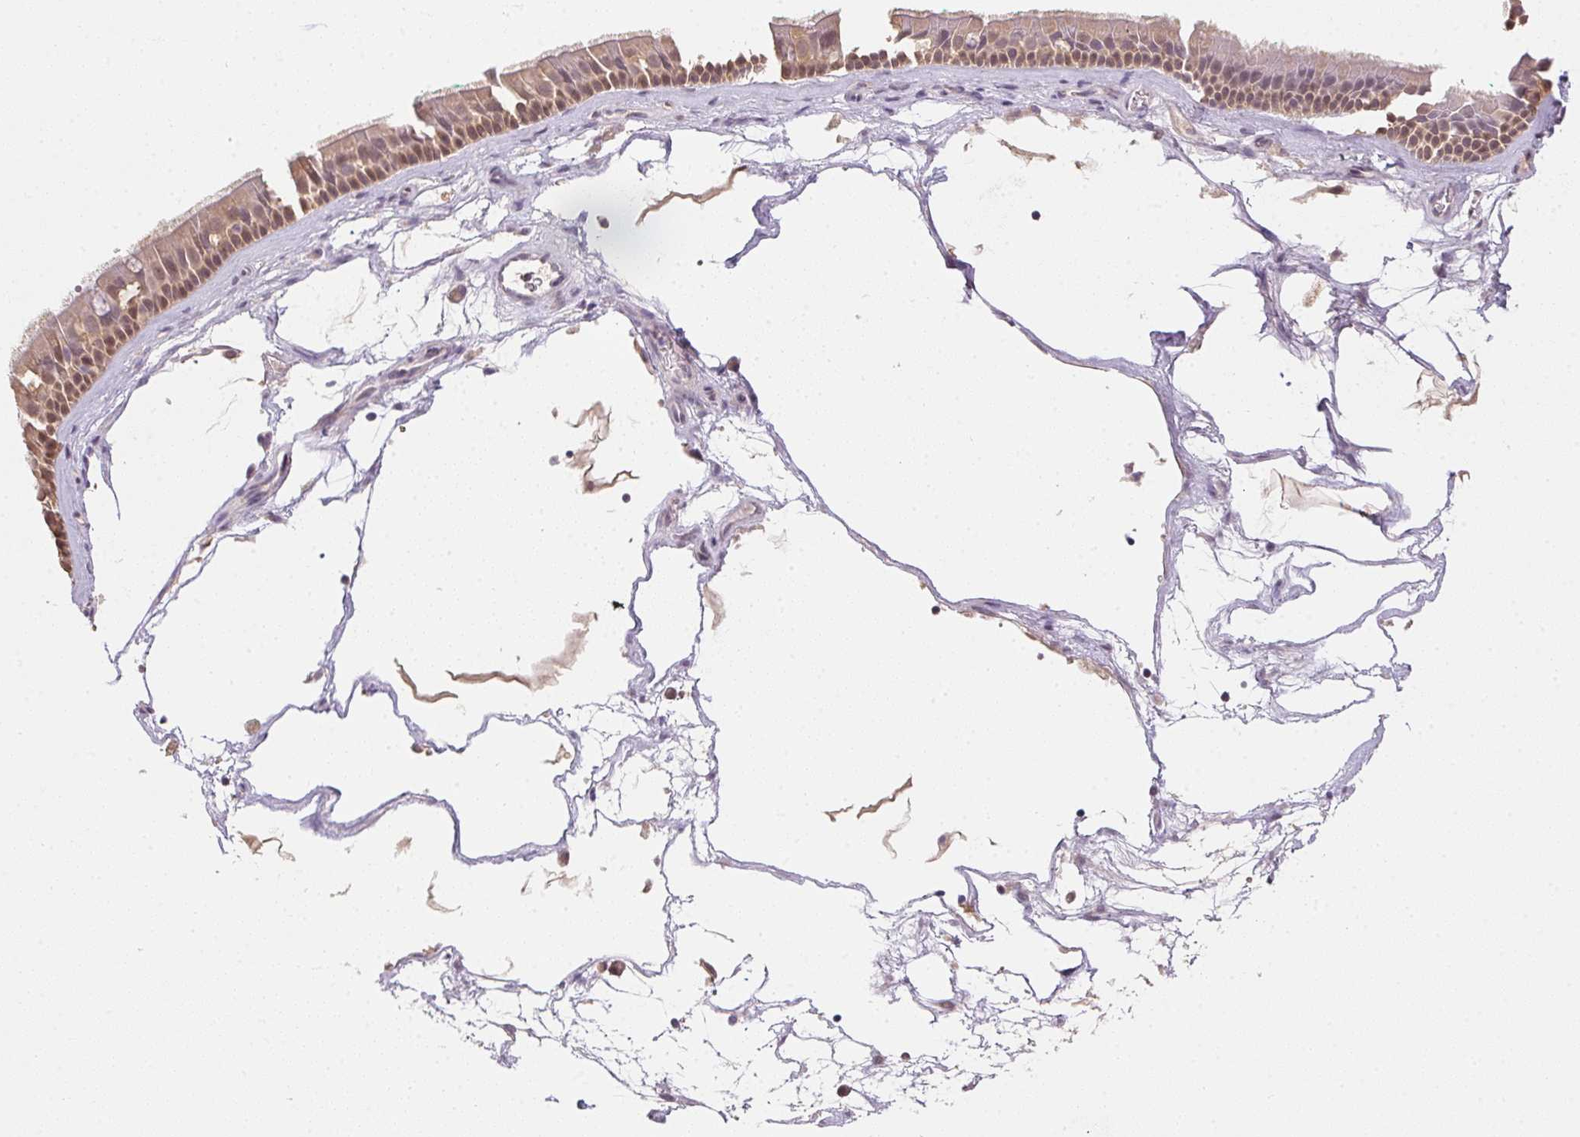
{"staining": {"intensity": "weak", "quantity": ">75%", "location": "cytoplasmic/membranous"}, "tissue": "nasopharynx", "cell_type": "Respiratory epithelial cells", "image_type": "normal", "snomed": [{"axis": "morphology", "description": "Normal tissue, NOS"}, {"axis": "topography", "description": "Nasopharynx"}], "caption": "Immunohistochemistry (IHC) image of normal nasopharynx: human nasopharynx stained using immunohistochemistry shows low levels of weak protein expression localized specifically in the cytoplasmic/membranous of respiratory epithelial cells, appearing as a cytoplasmic/membranous brown color.", "gene": "ALDH8A1", "patient": {"sex": "male", "age": 68}}